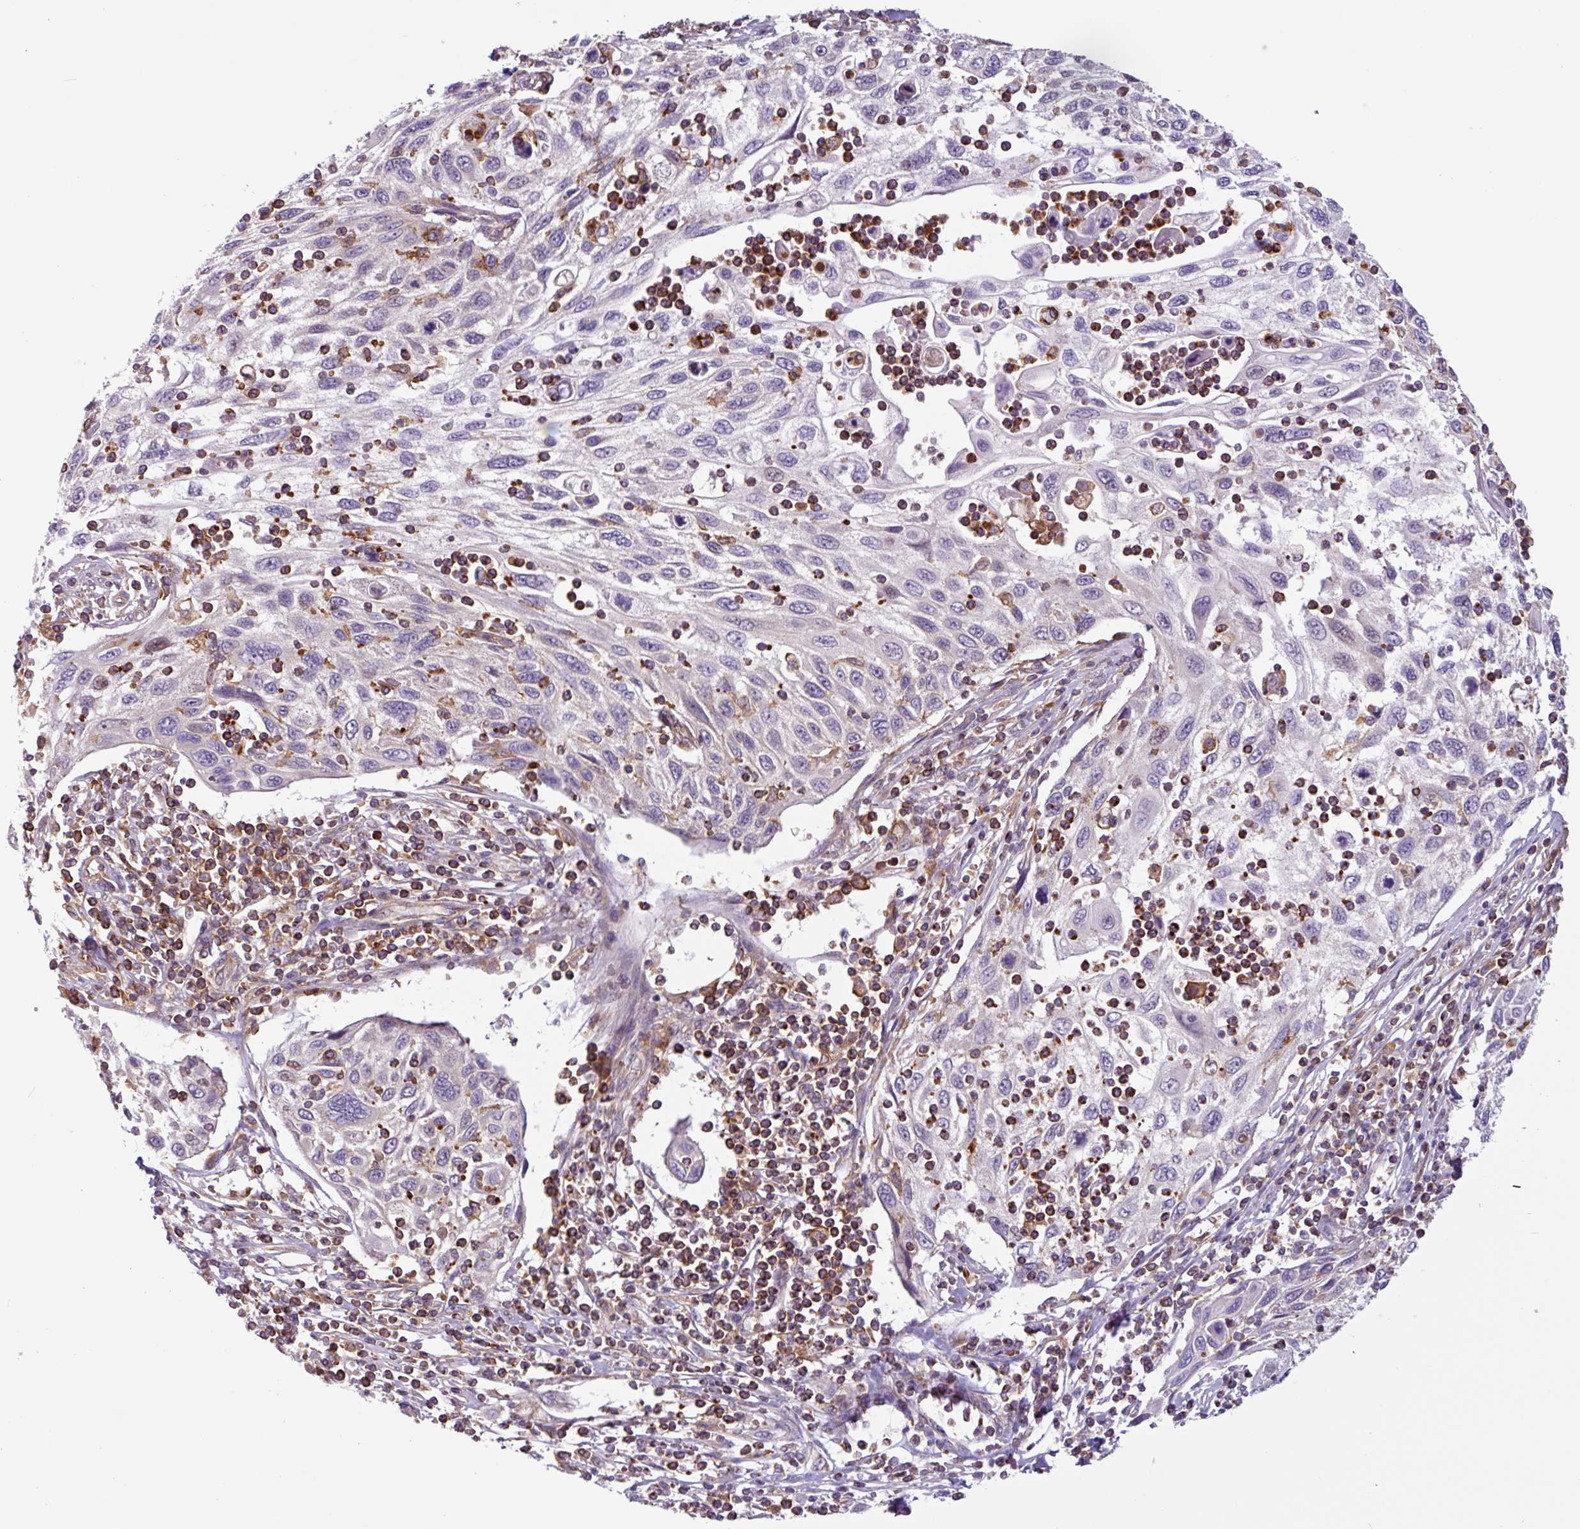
{"staining": {"intensity": "negative", "quantity": "none", "location": "none"}, "tissue": "cervical cancer", "cell_type": "Tumor cells", "image_type": "cancer", "snomed": [{"axis": "morphology", "description": "Squamous cell carcinoma, NOS"}, {"axis": "topography", "description": "Cervix"}], "caption": "High magnification brightfield microscopy of cervical cancer stained with DAB (brown) and counterstained with hematoxylin (blue): tumor cells show no significant staining. (Stains: DAB (3,3'-diaminobenzidine) immunohistochemistry (IHC) with hematoxylin counter stain, Microscopy: brightfield microscopy at high magnification).", "gene": "ACTR3", "patient": {"sex": "female", "age": 70}}